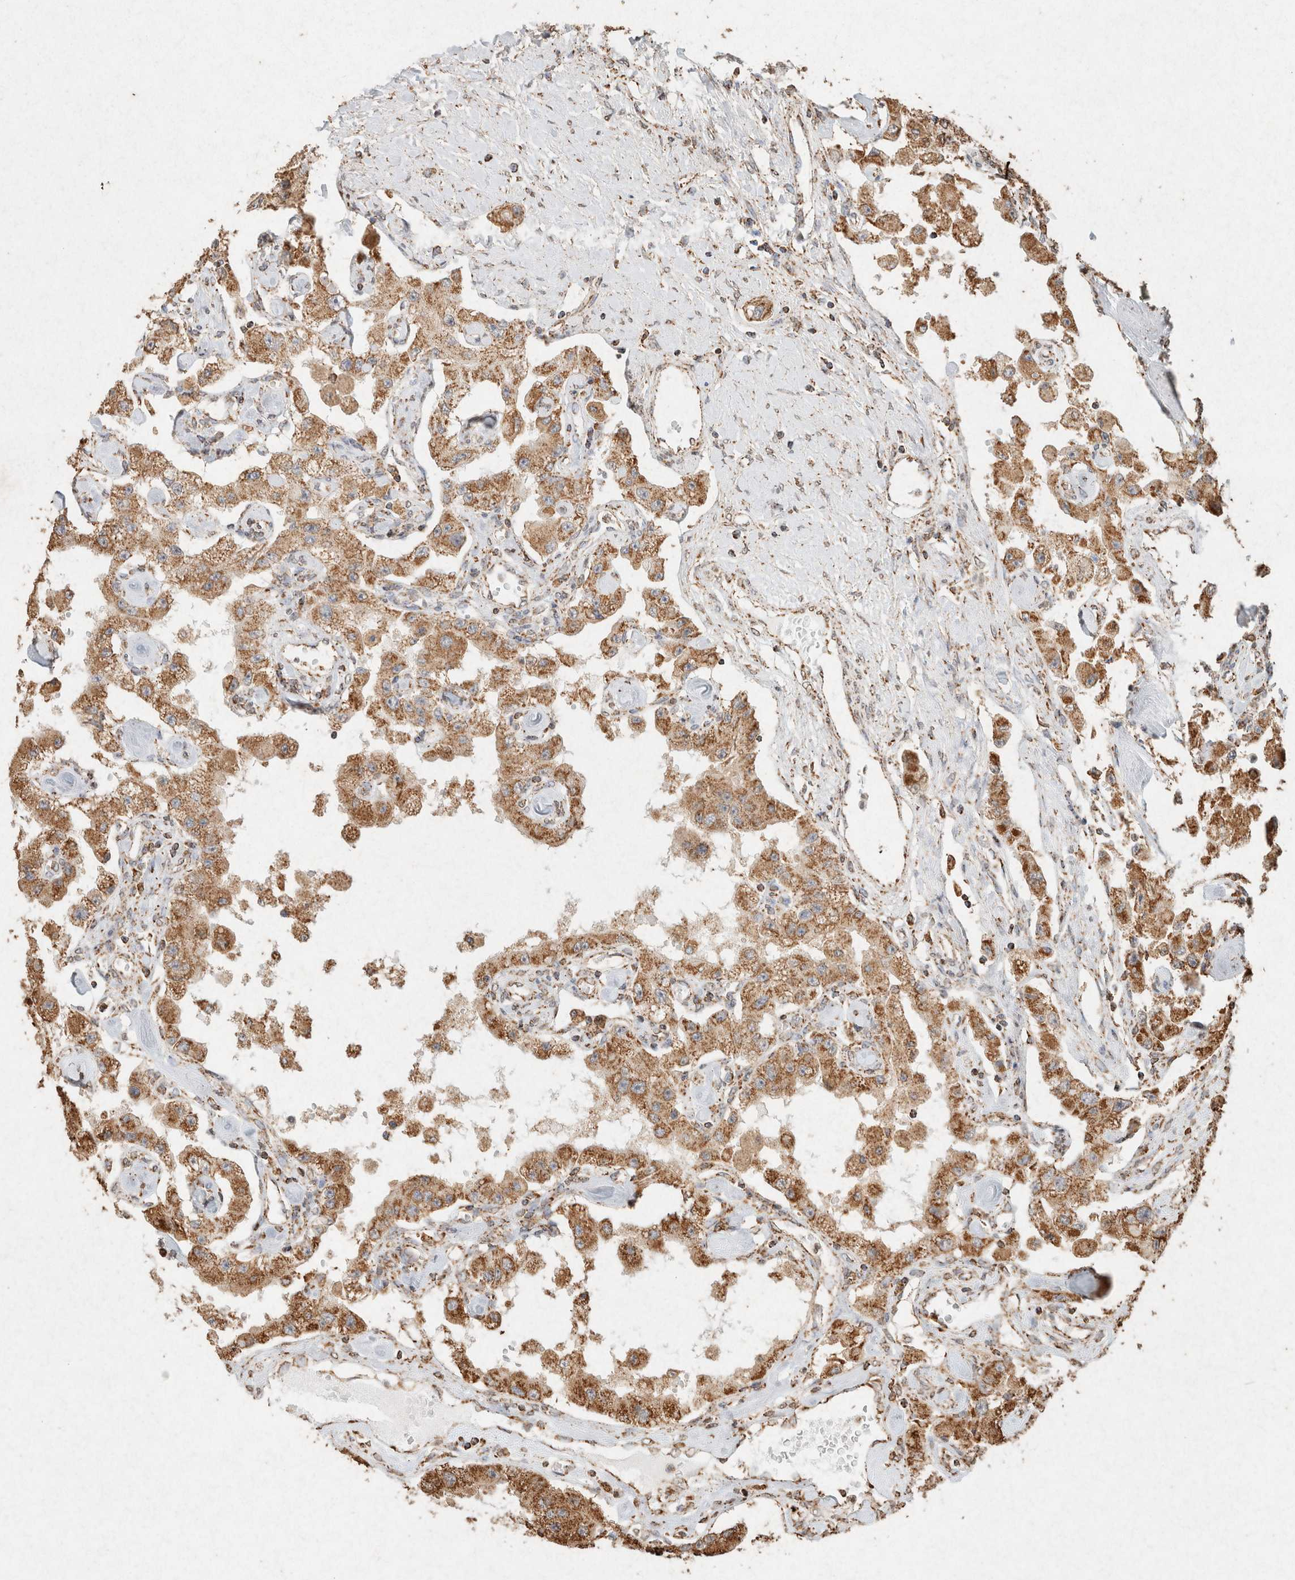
{"staining": {"intensity": "moderate", "quantity": ">75%", "location": "cytoplasmic/membranous"}, "tissue": "carcinoid", "cell_type": "Tumor cells", "image_type": "cancer", "snomed": [{"axis": "morphology", "description": "Carcinoid, malignant, NOS"}, {"axis": "topography", "description": "Pancreas"}], "caption": "A brown stain labels moderate cytoplasmic/membranous staining of a protein in human malignant carcinoid tumor cells.", "gene": "SDC2", "patient": {"sex": "male", "age": 41}}